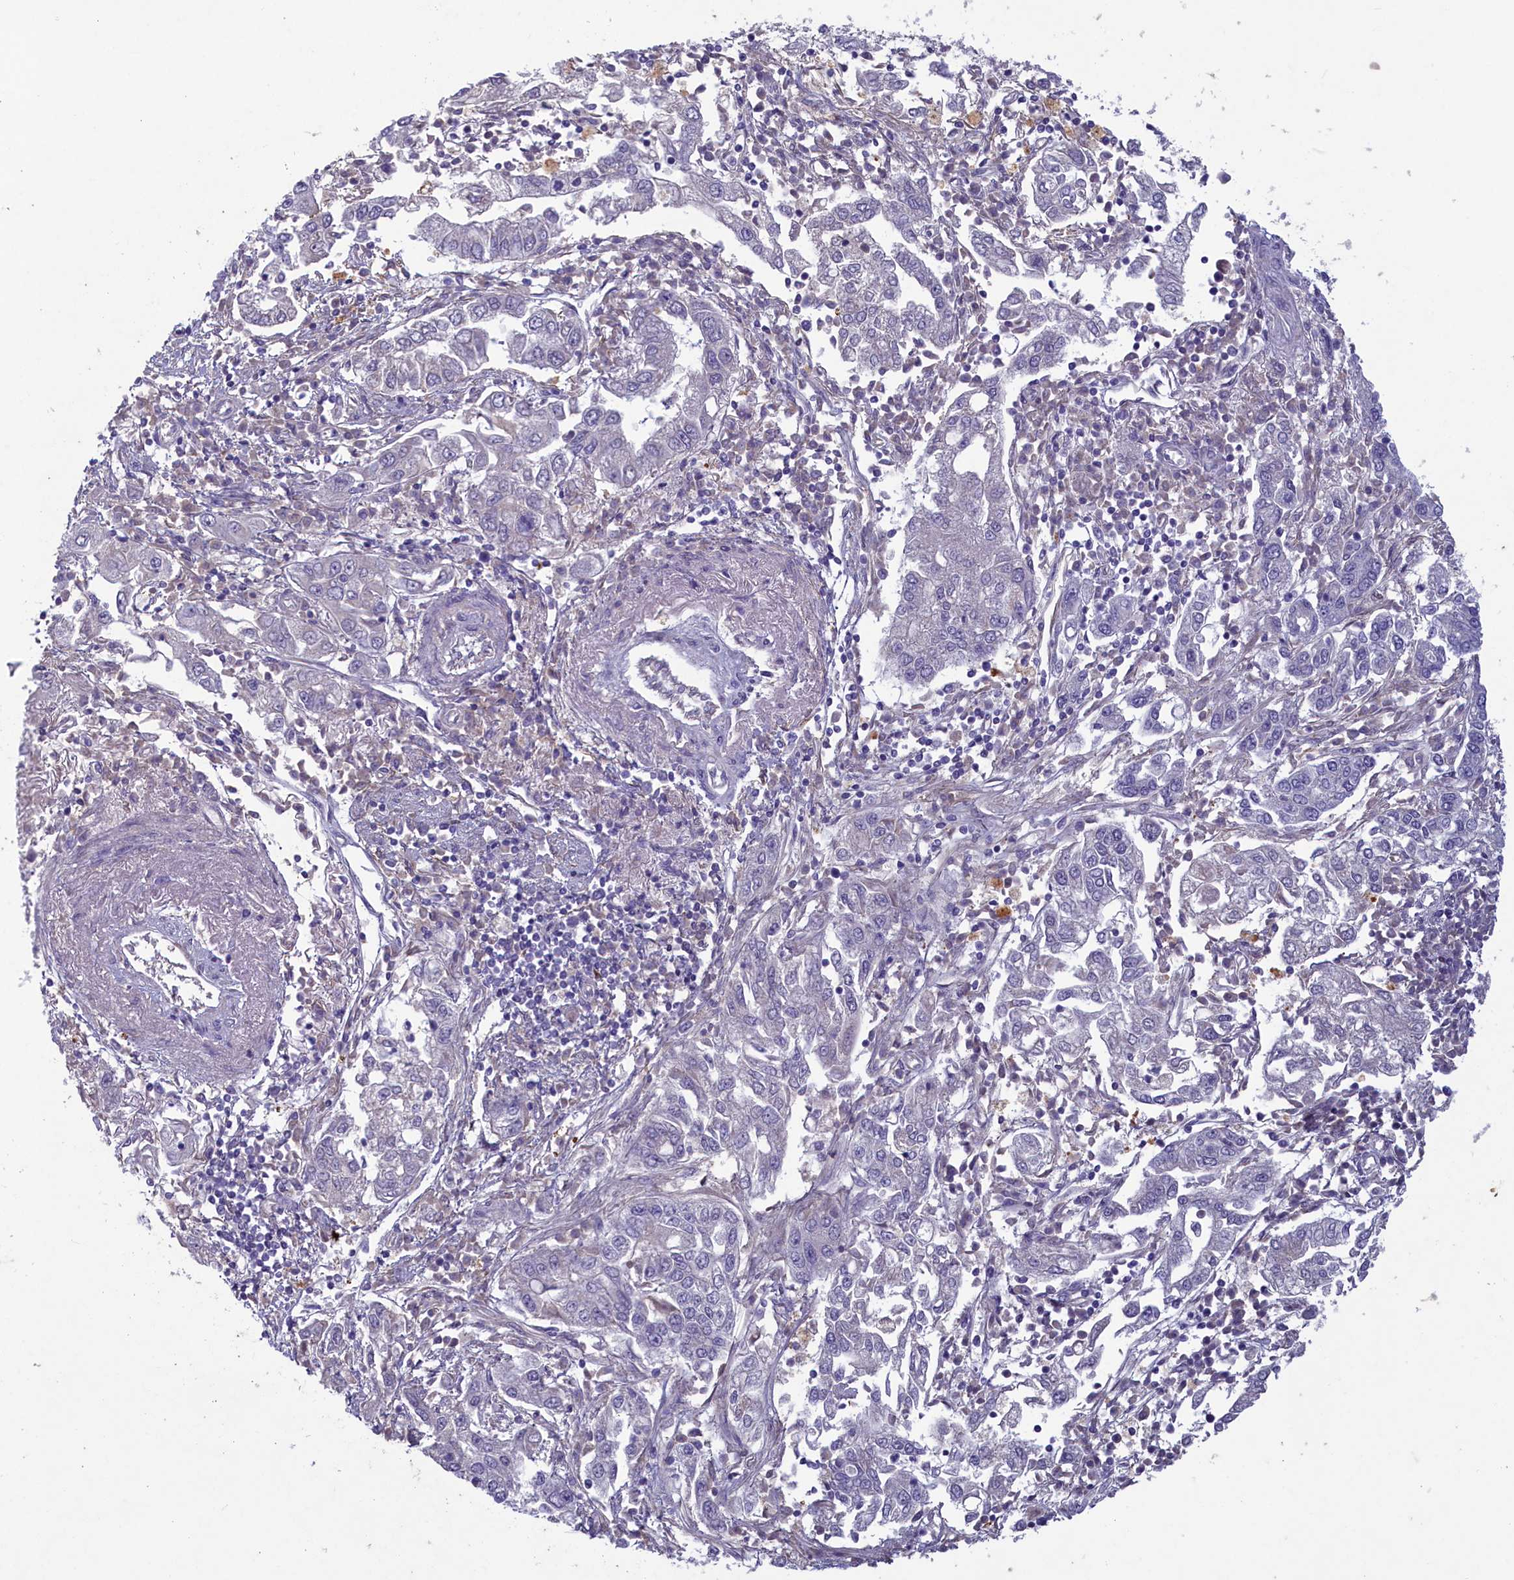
{"staining": {"intensity": "negative", "quantity": "none", "location": "none"}, "tissue": "endometrial cancer", "cell_type": "Tumor cells", "image_type": "cancer", "snomed": [{"axis": "morphology", "description": "Adenocarcinoma, NOS"}, {"axis": "topography", "description": "Endometrium"}], "caption": "The immunohistochemistry (IHC) image has no significant expression in tumor cells of endometrial cancer (adenocarcinoma) tissue. Brightfield microscopy of immunohistochemistry stained with DAB (3,3'-diaminobenzidine) (brown) and hematoxylin (blue), captured at high magnification.", "gene": "PLEKHG6", "patient": {"sex": "female", "age": 49}}